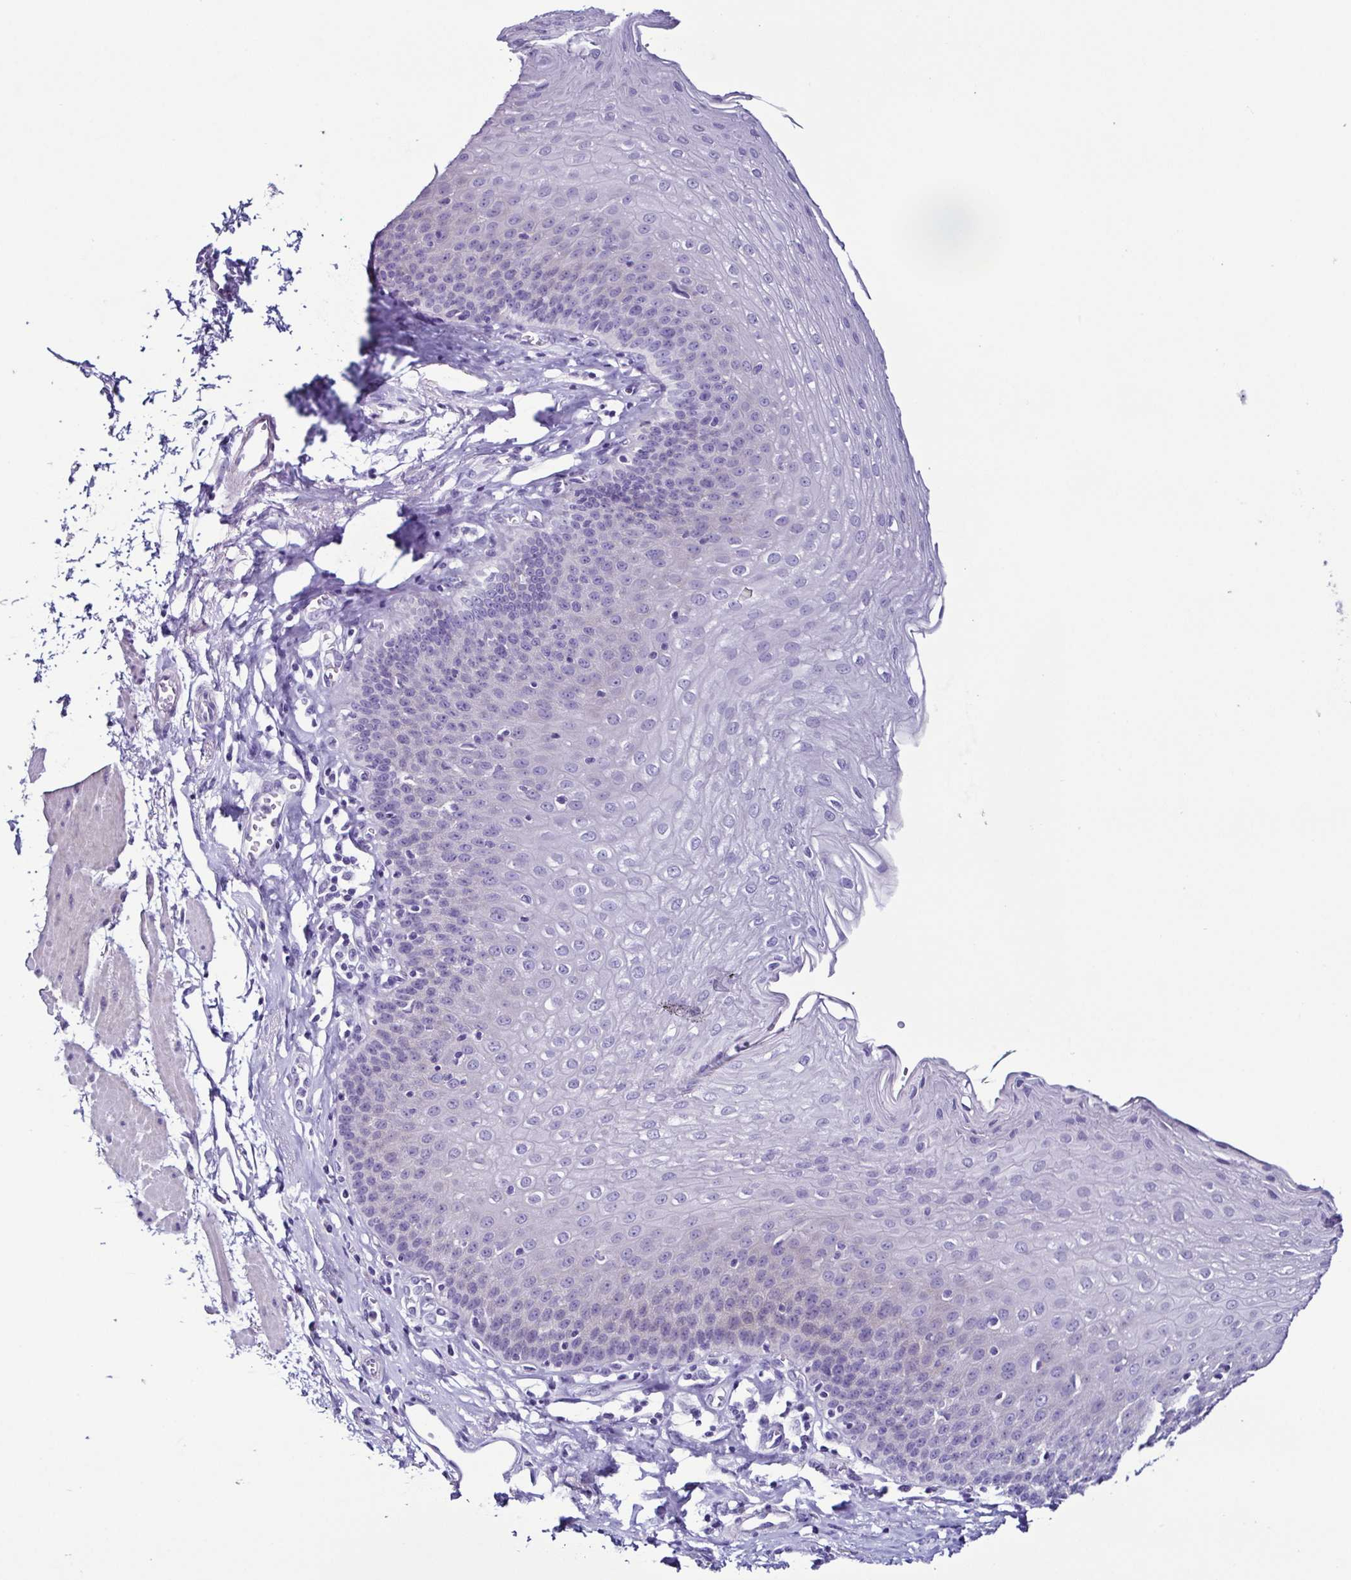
{"staining": {"intensity": "negative", "quantity": "none", "location": "none"}, "tissue": "esophagus", "cell_type": "Squamous epithelial cells", "image_type": "normal", "snomed": [{"axis": "morphology", "description": "Normal tissue, NOS"}, {"axis": "topography", "description": "Esophagus"}], "caption": "Immunohistochemistry (IHC) of normal human esophagus exhibits no expression in squamous epithelial cells.", "gene": "SRL", "patient": {"sex": "female", "age": 81}}